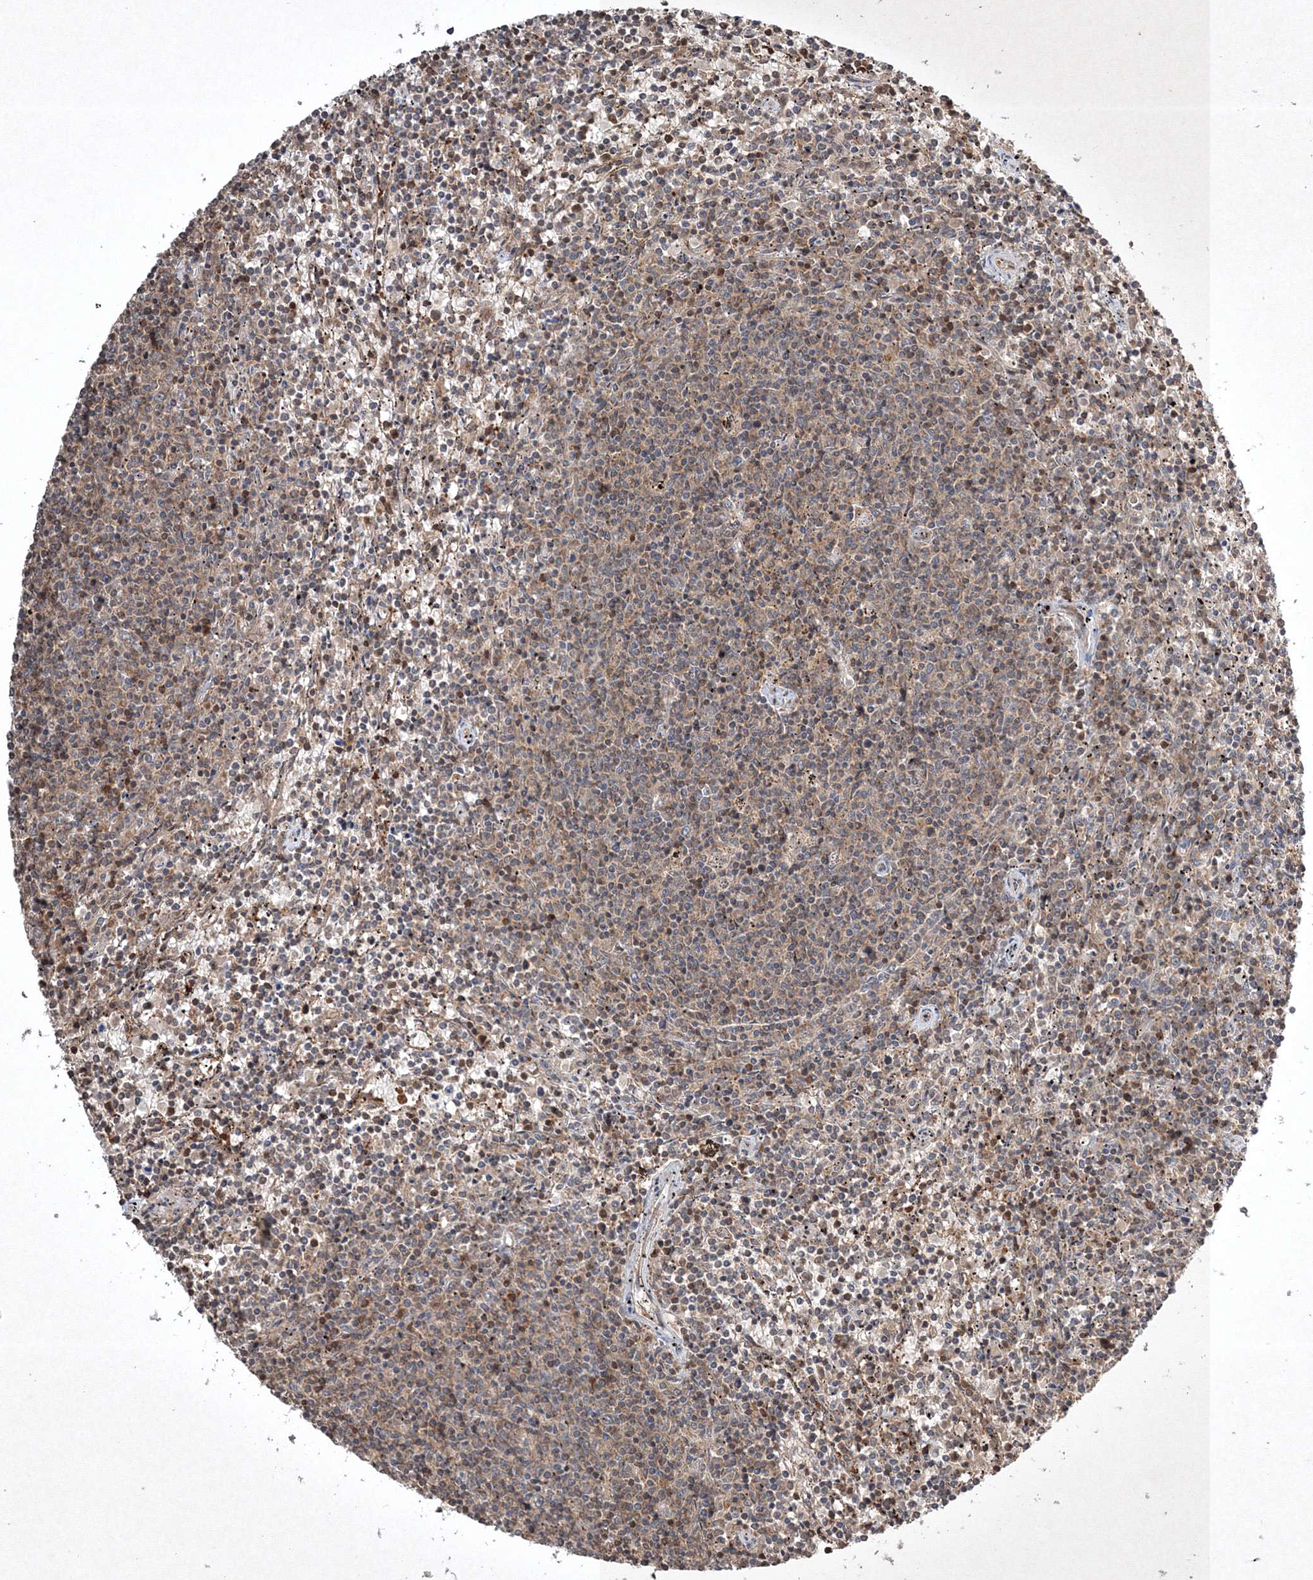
{"staining": {"intensity": "weak", "quantity": "25%-75%", "location": "cytoplasmic/membranous"}, "tissue": "lymphoma", "cell_type": "Tumor cells", "image_type": "cancer", "snomed": [{"axis": "morphology", "description": "Malignant lymphoma, non-Hodgkin's type, Low grade"}, {"axis": "topography", "description": "Spleen"}], "caption": "Protein staining reveals weak cytoplasmic/membranous expression in approximately 25%-75% of tumor cells in low-grade malignant lymphoma, non-Hodgkin's type. (brown staining indicates protein expression, while blue staining denotes nuclei).", "gene": "PLTP", "patient": {"sex": "female", "age": 50}}